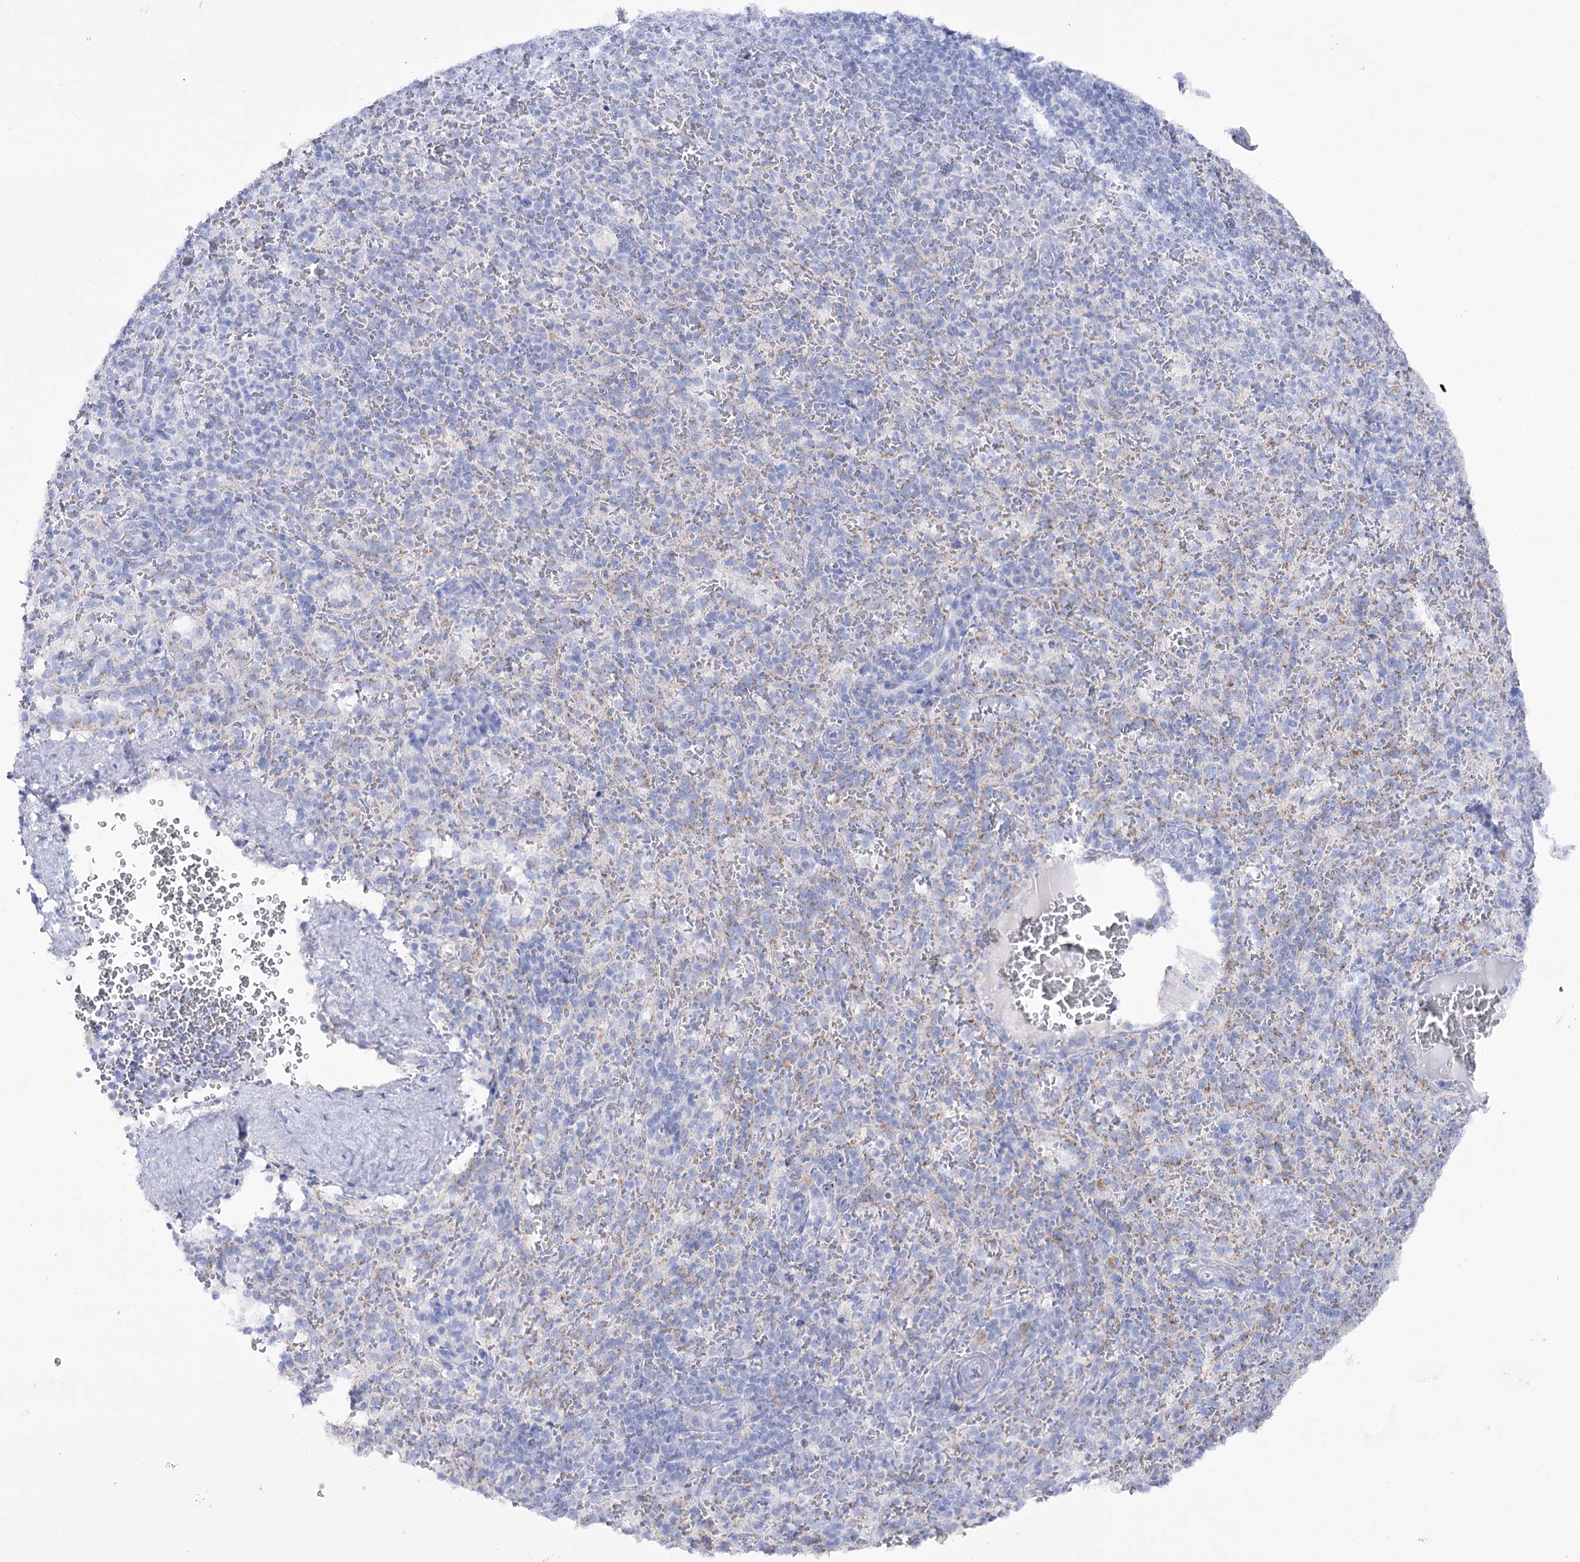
{"staining": {"intensity": "negative", "quantity": "none", "location": "none"}, "tissue": "spleen", "cell_type": "Cells in red pulp", "image_type": "normal", "snomed": [{"axis": "morphology", "description": "Normal tissue, NOS"}, {"axis": "topography", "description": "Spleen"}], "caption": "Cells in red pulp are negative for protein expression in unremarkable human spleen. (DAB immunohistochemistry, high magnification).", "gene": "NAGLU", "patient": {"sex": "female", "age": 21}}